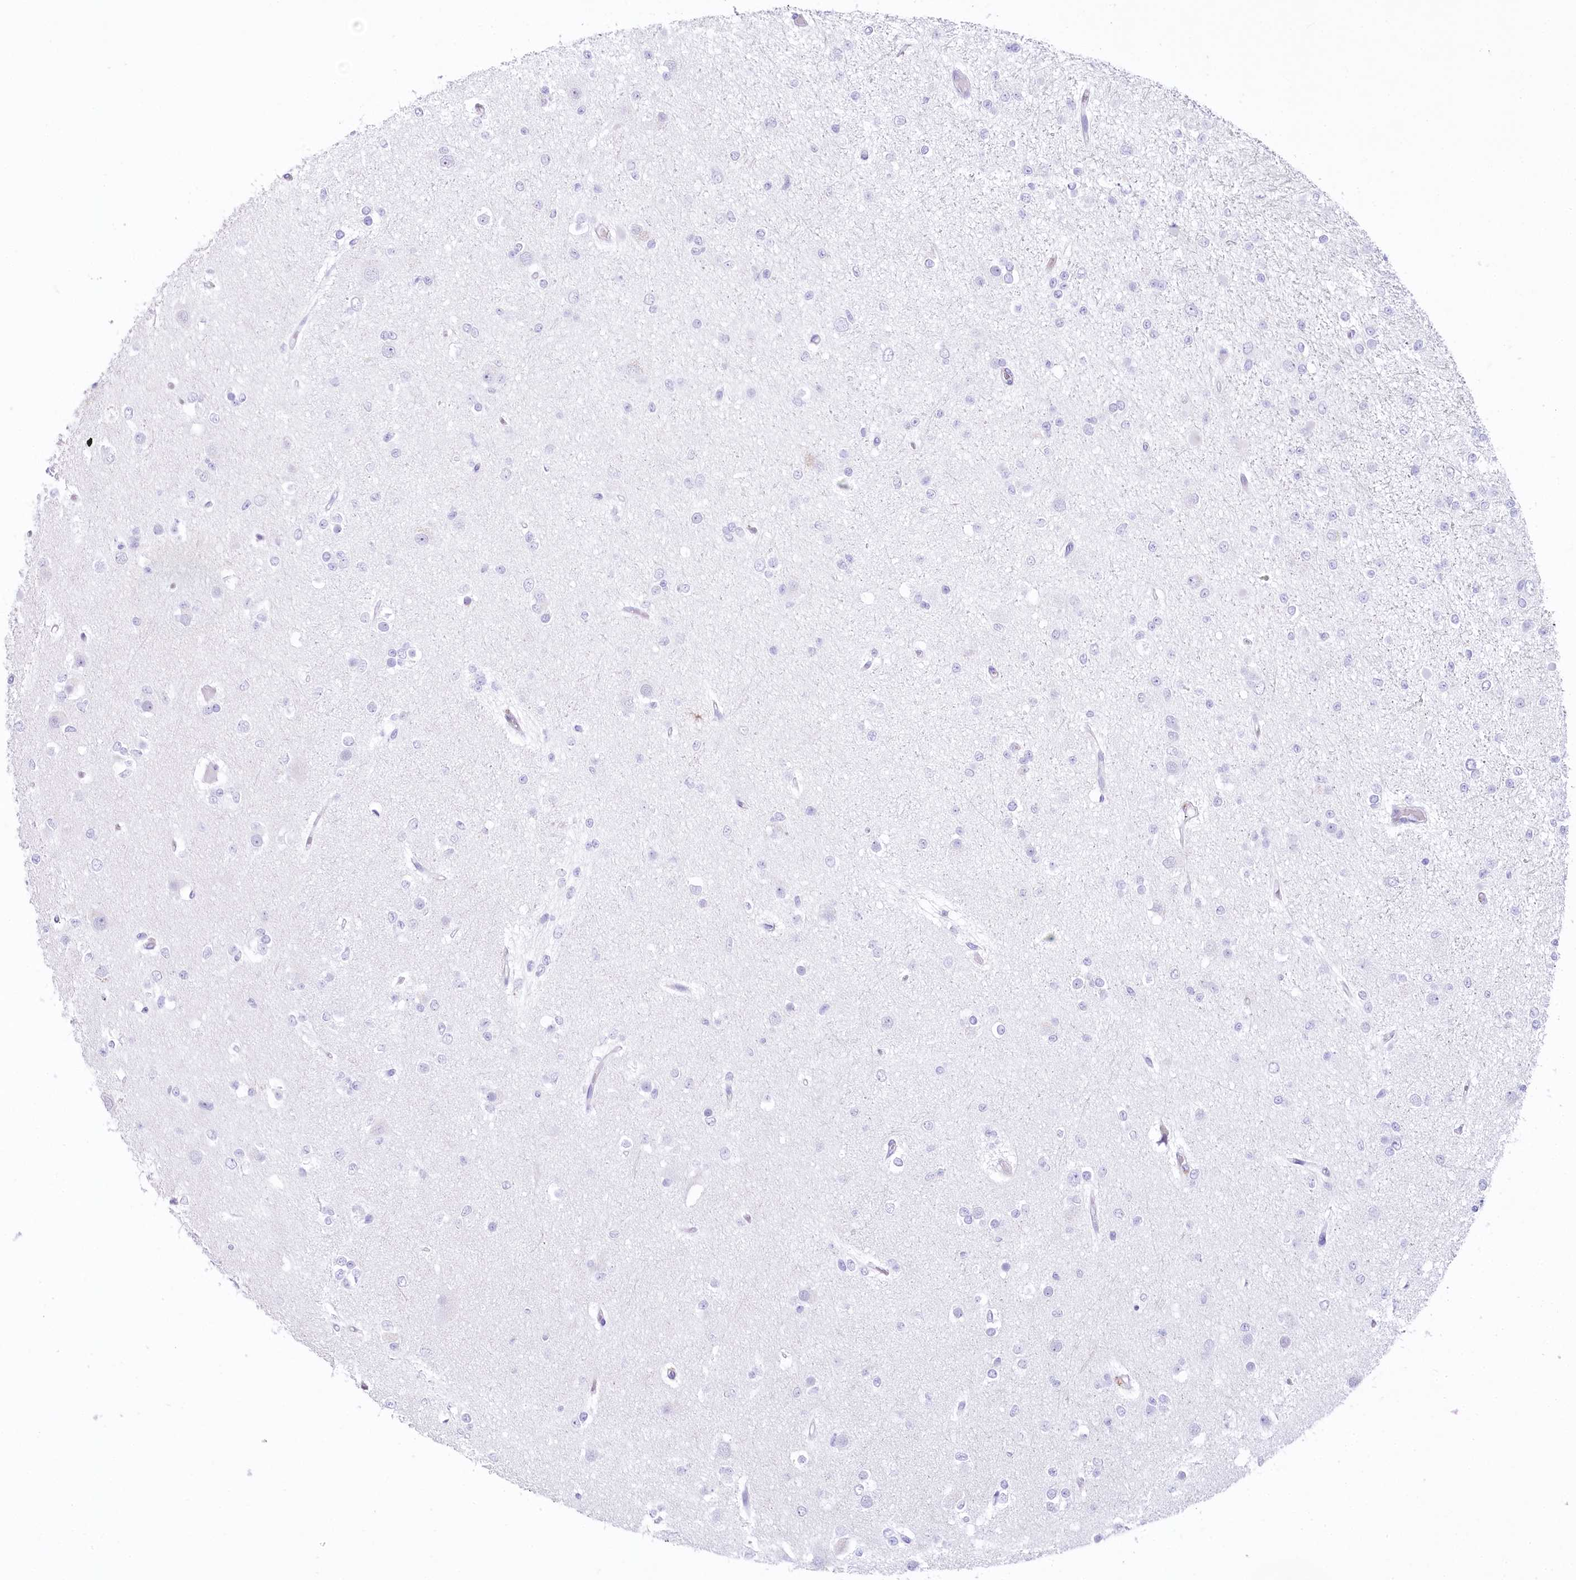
{"staining": {"intensity": "negative", "quantity": "none", "location": "none"}, "tissue": "glioma", "cell_type": "Tumor cells", "image_type": "cancer", "snomed": [{"axis": "morphology", "description": "Glioma, malignant, Low grade"}, {"axis": "topography", "description": "Brain"}], "caption": "Immunohistochemistry (IHC) histopathology image of malignant low-grade glioma stained for a protein (brown), which shows no positivity in tumor cells. (Stains: DAB immunohistochemistry with hematoxylin counter stain, Microscopy: brightfield microscopy at high magnification).", "gene": "MYOZ1", "patient": {"sex": "female", "age": 22}}